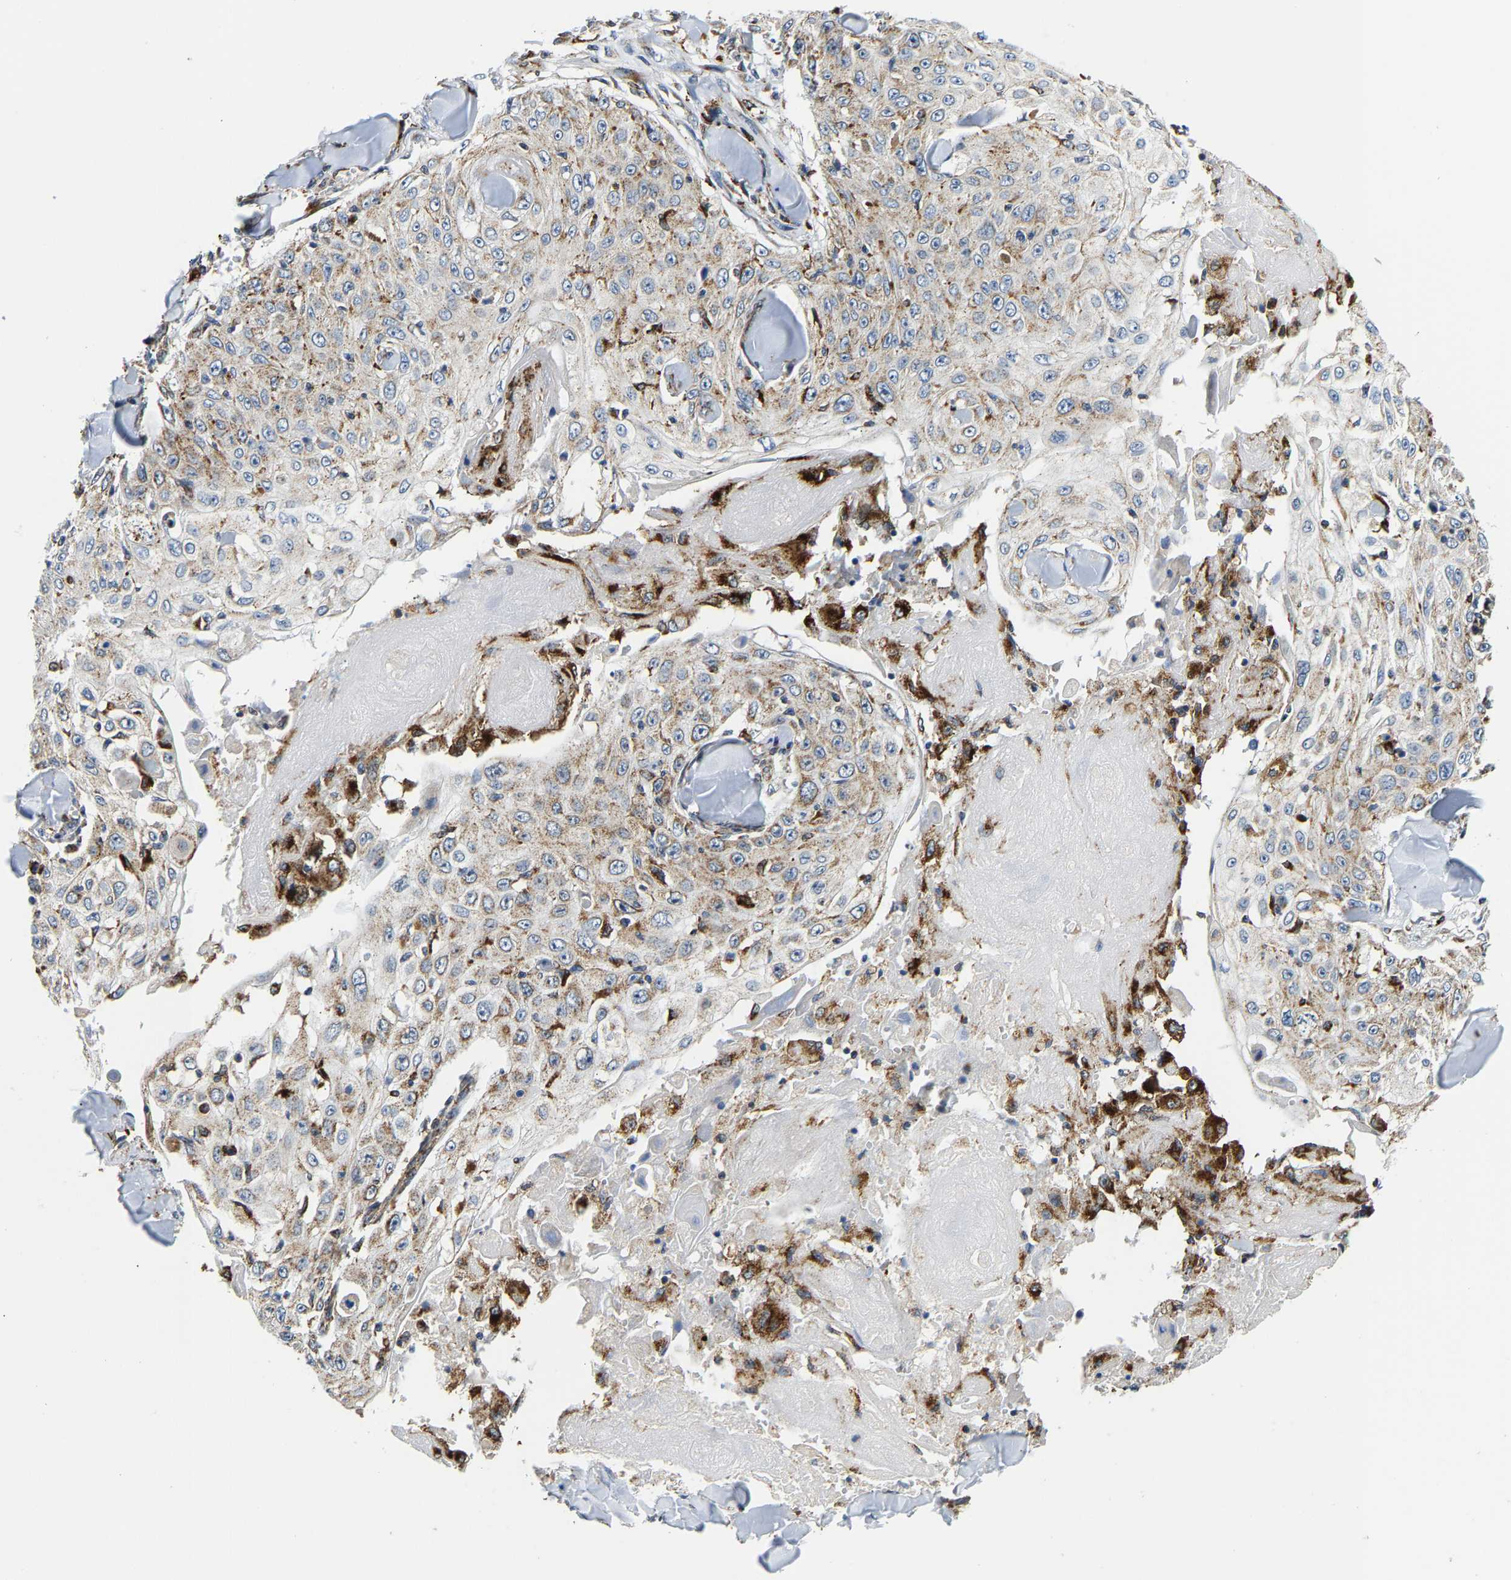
{"staining": {"intensity": "weak", "quantity": "25%-75%", "location": "cytoplasmic/membranous"}, "tissue": "skin cancer", "cell_type": "Tumor cells", "image_type": "cancer", "snomed": [{"axis": "morphology", "description": "Squamous cell carcinoma, NOS"}, {"axis": "topography", "description": "Skin"}], "caption": "Protein analysis of skin cancer tissue displays weak cytoplasmic/membranous expression in about 25%-75% of tumor cells.", "gene": "GIMAP7", "patient": {"sex": "male", "age": 86}}